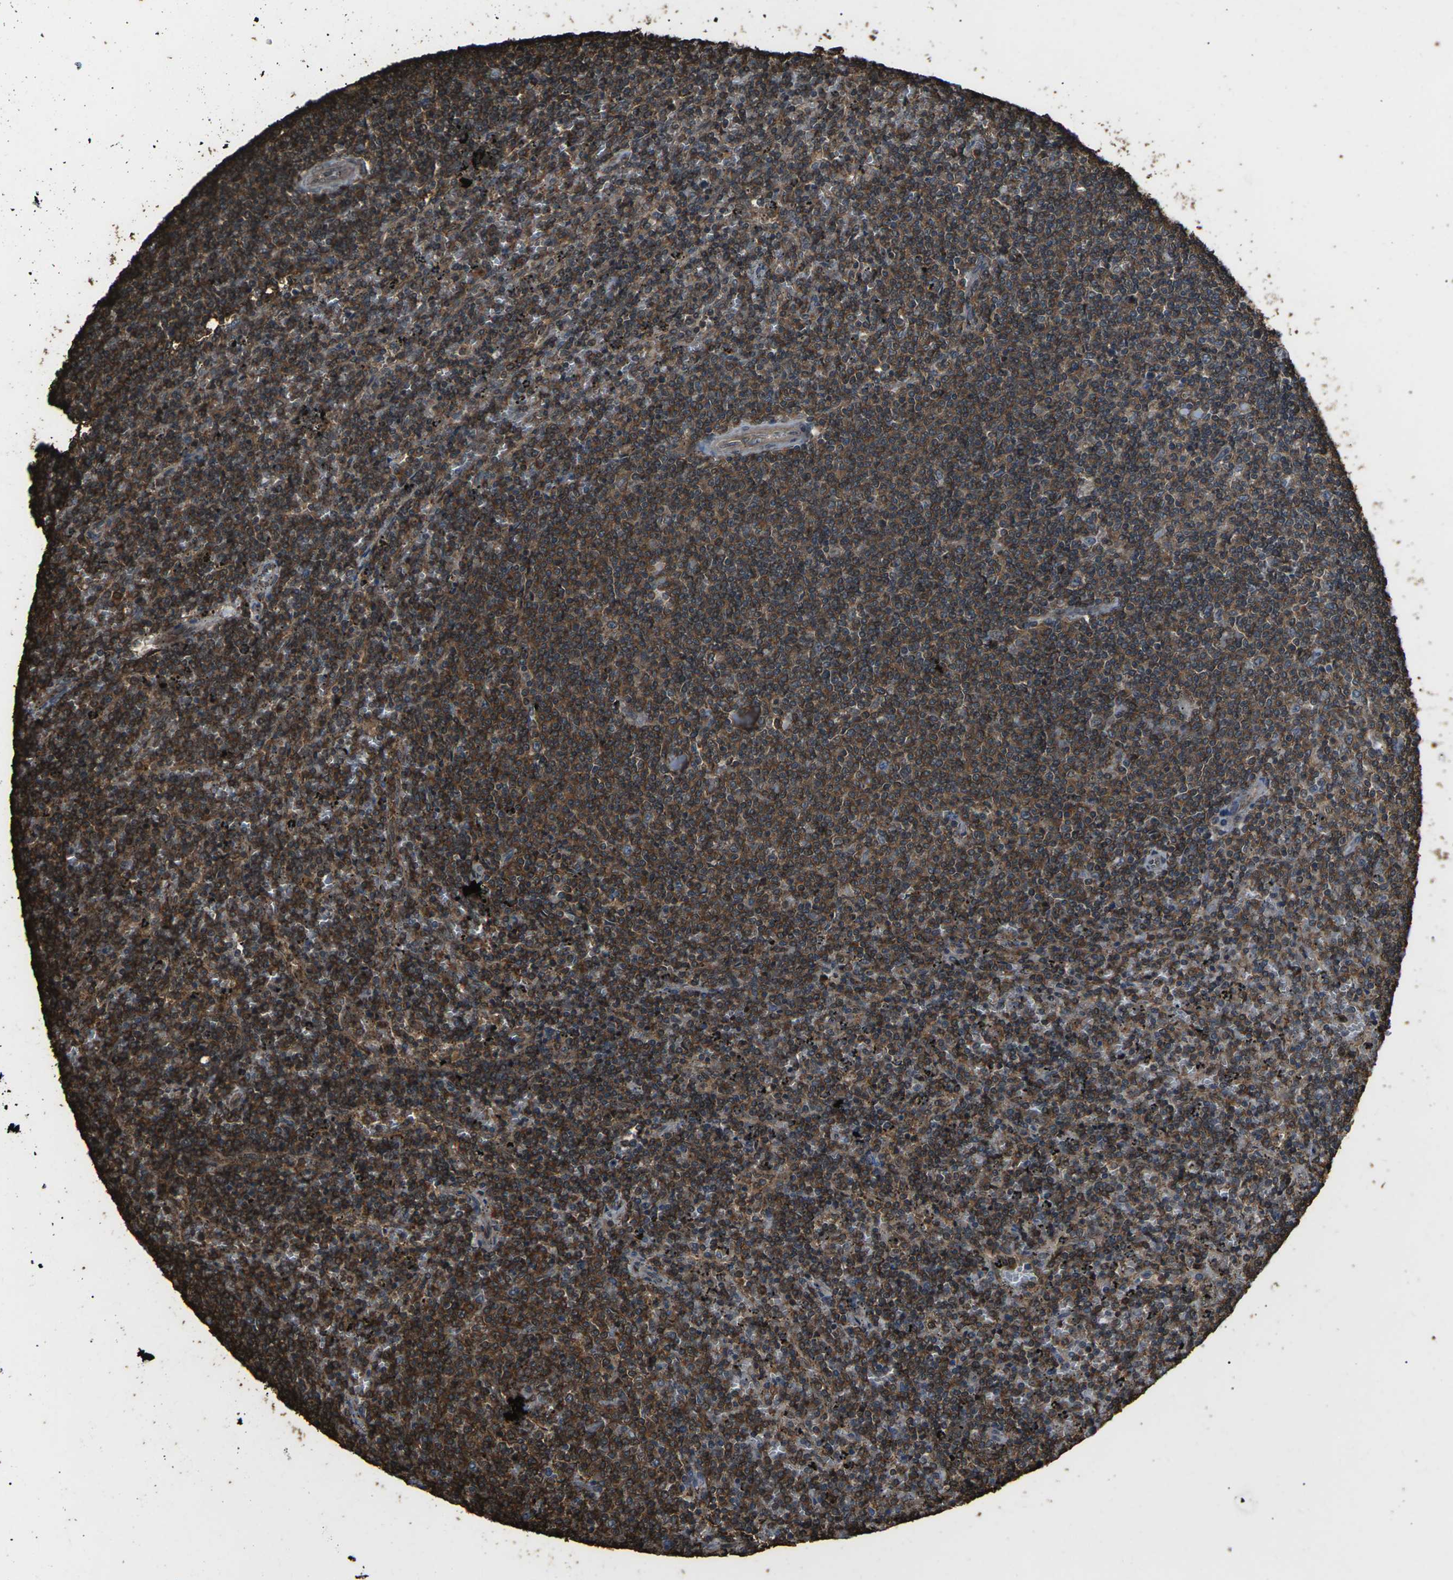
{"staining": {"intensity": "moderate", "quantity": "25%-75%", "location": "cytoplasmic/membranous"}, "tissue": "lymphoma", "cell_type": "Tumor cells", "image_type": "cancer", "snomed": [{"axis": "morphology", "description": "Malignant lymphoma, non-Hodgkin's type, Low grade"}, {"axis": "topography", "description": "Spleen"}], "caption": "High-magnification brightfield microscopy of low-grade malignant lymphoma, non-Hodgkin's type stained with DAB (3,3'-diaminobenzidine) (brown) and counterstained with hematoxylin (blue). tumor cells exhibit moderate cytoplasmic/membranous positivity is identified in about25%-75% of cells. (Brightfield microscopy of DAB IHC at high magnification).", "gene": "DHPS", "patient": {"sex": "female", "age": 50}}